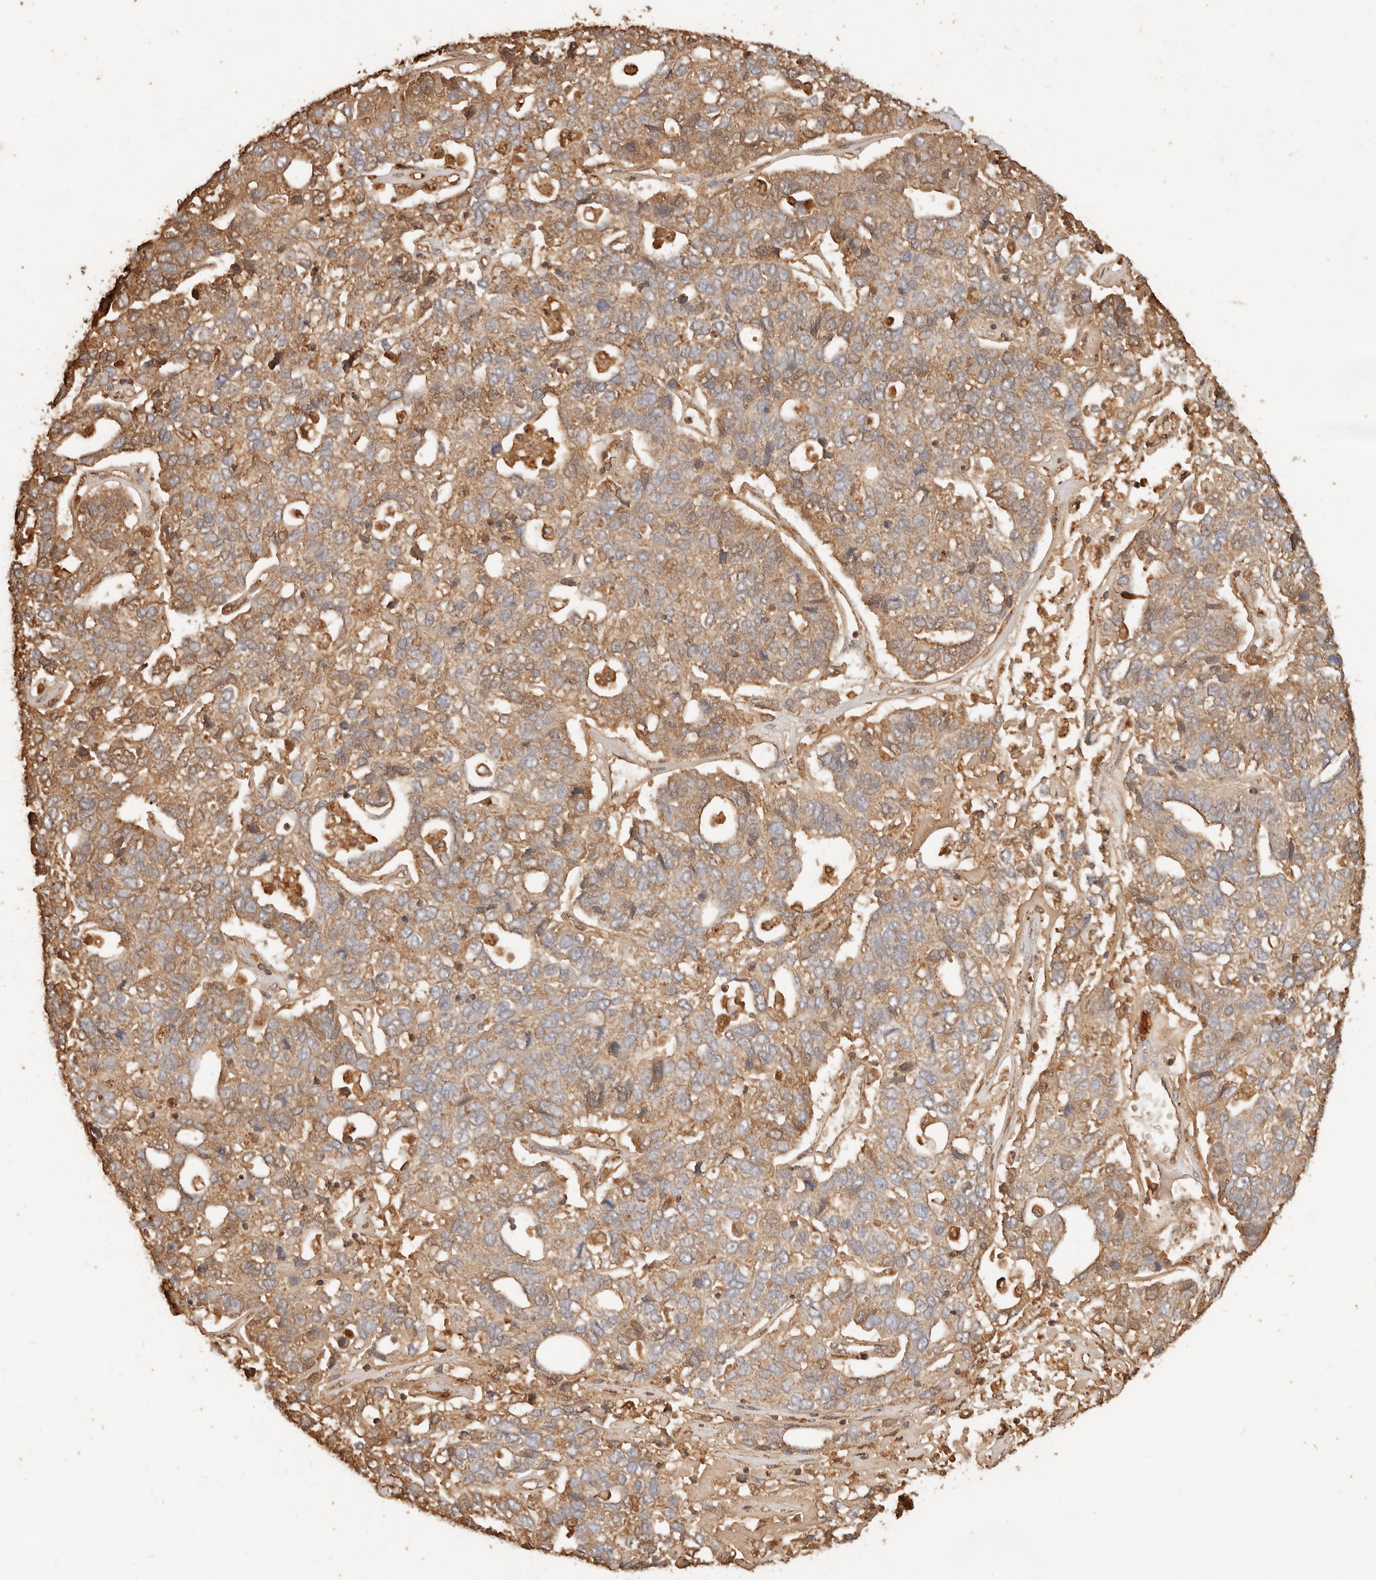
{"staining": {"intensity": "moderate", "quantity": ">75%", "location": "cytoplasmic/membranous"}, "tissue": "pancreatic cancer", "cell_type": "Tumor cells", "image_type": "cancer", "snomed": [{"axis": "morphology", "description": "Adenocarcinoma, NOS"}, {"axis": "topography", "description": "Pancreas"}], "caption": "The photomicrograph reveals staining of pancreatic cancer (adenocarcinoma), revealing moderate cytoplasmic/membranous protein expression (brown color) within tumor cells. Using DAB (3,3'-diaminobenzidine) (brown) and hematoxylin (blue) stains, captured at high magnification using brightfield microscopy.", "gene": "FAM180B", "patient": {"sex": "female", "age": 61}}